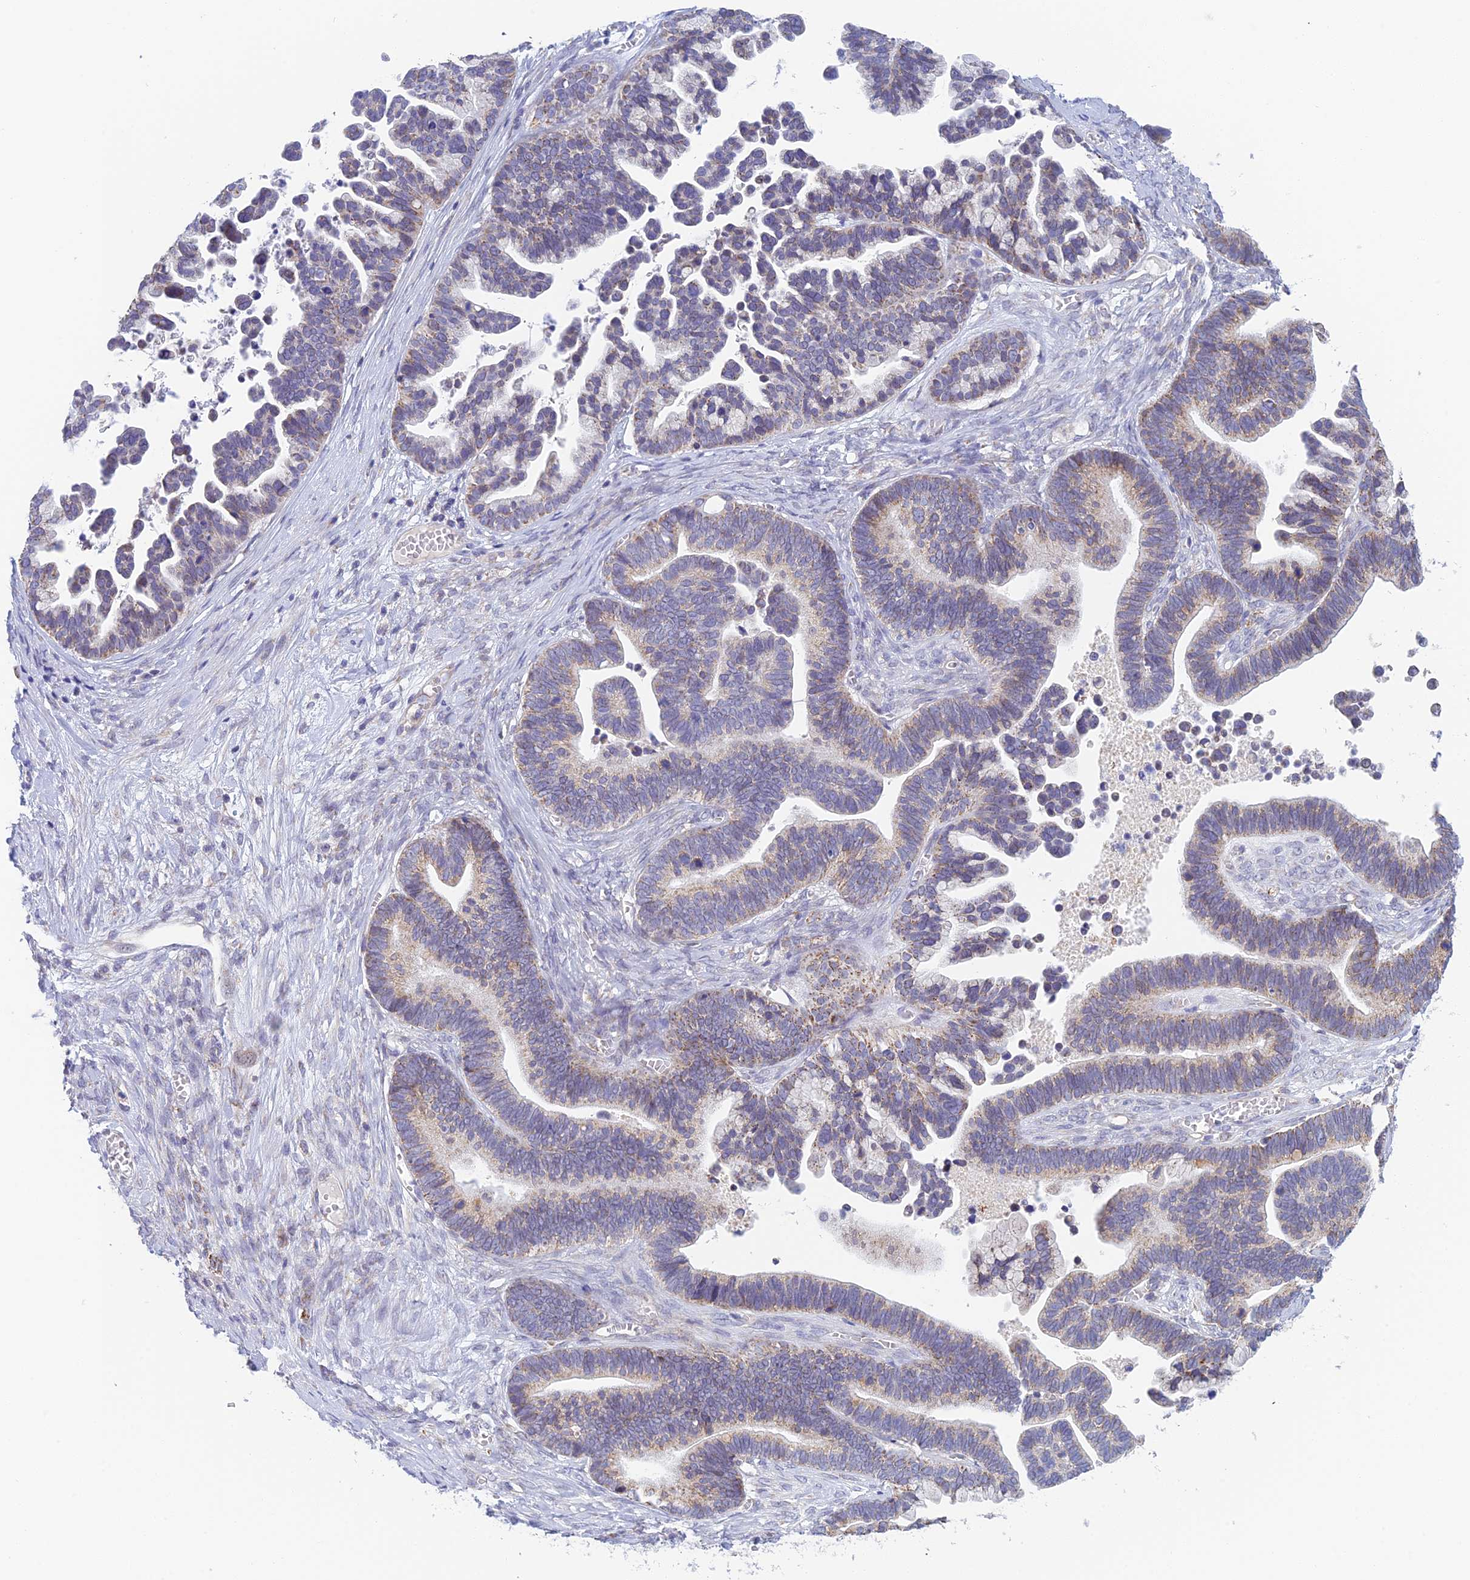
{"staining": {"intensity": "weak", "quantity": "25%-75%", "location": "cytoplasmic/membranous"}, "tissue": "ovarian cancer", "cell_type": "Tumor cells", "image_type": "cancer", "snomed": [{"axis": "morphology", "description": "Cystadenocarcinoma, serous, NOS"}, {"axis": "topography", "description": "Ovary"}], "caption": "High-power microscopy captured an immunohistochemistry histopathology image of ovarian cancer (serous cystadenocarcinoma), revealing weak cytoplasmic/membranous expression in approximately 25%-75% of tumor cells.", "gene": "REXO5", "patient": {"sex": "female", "age": 56}}